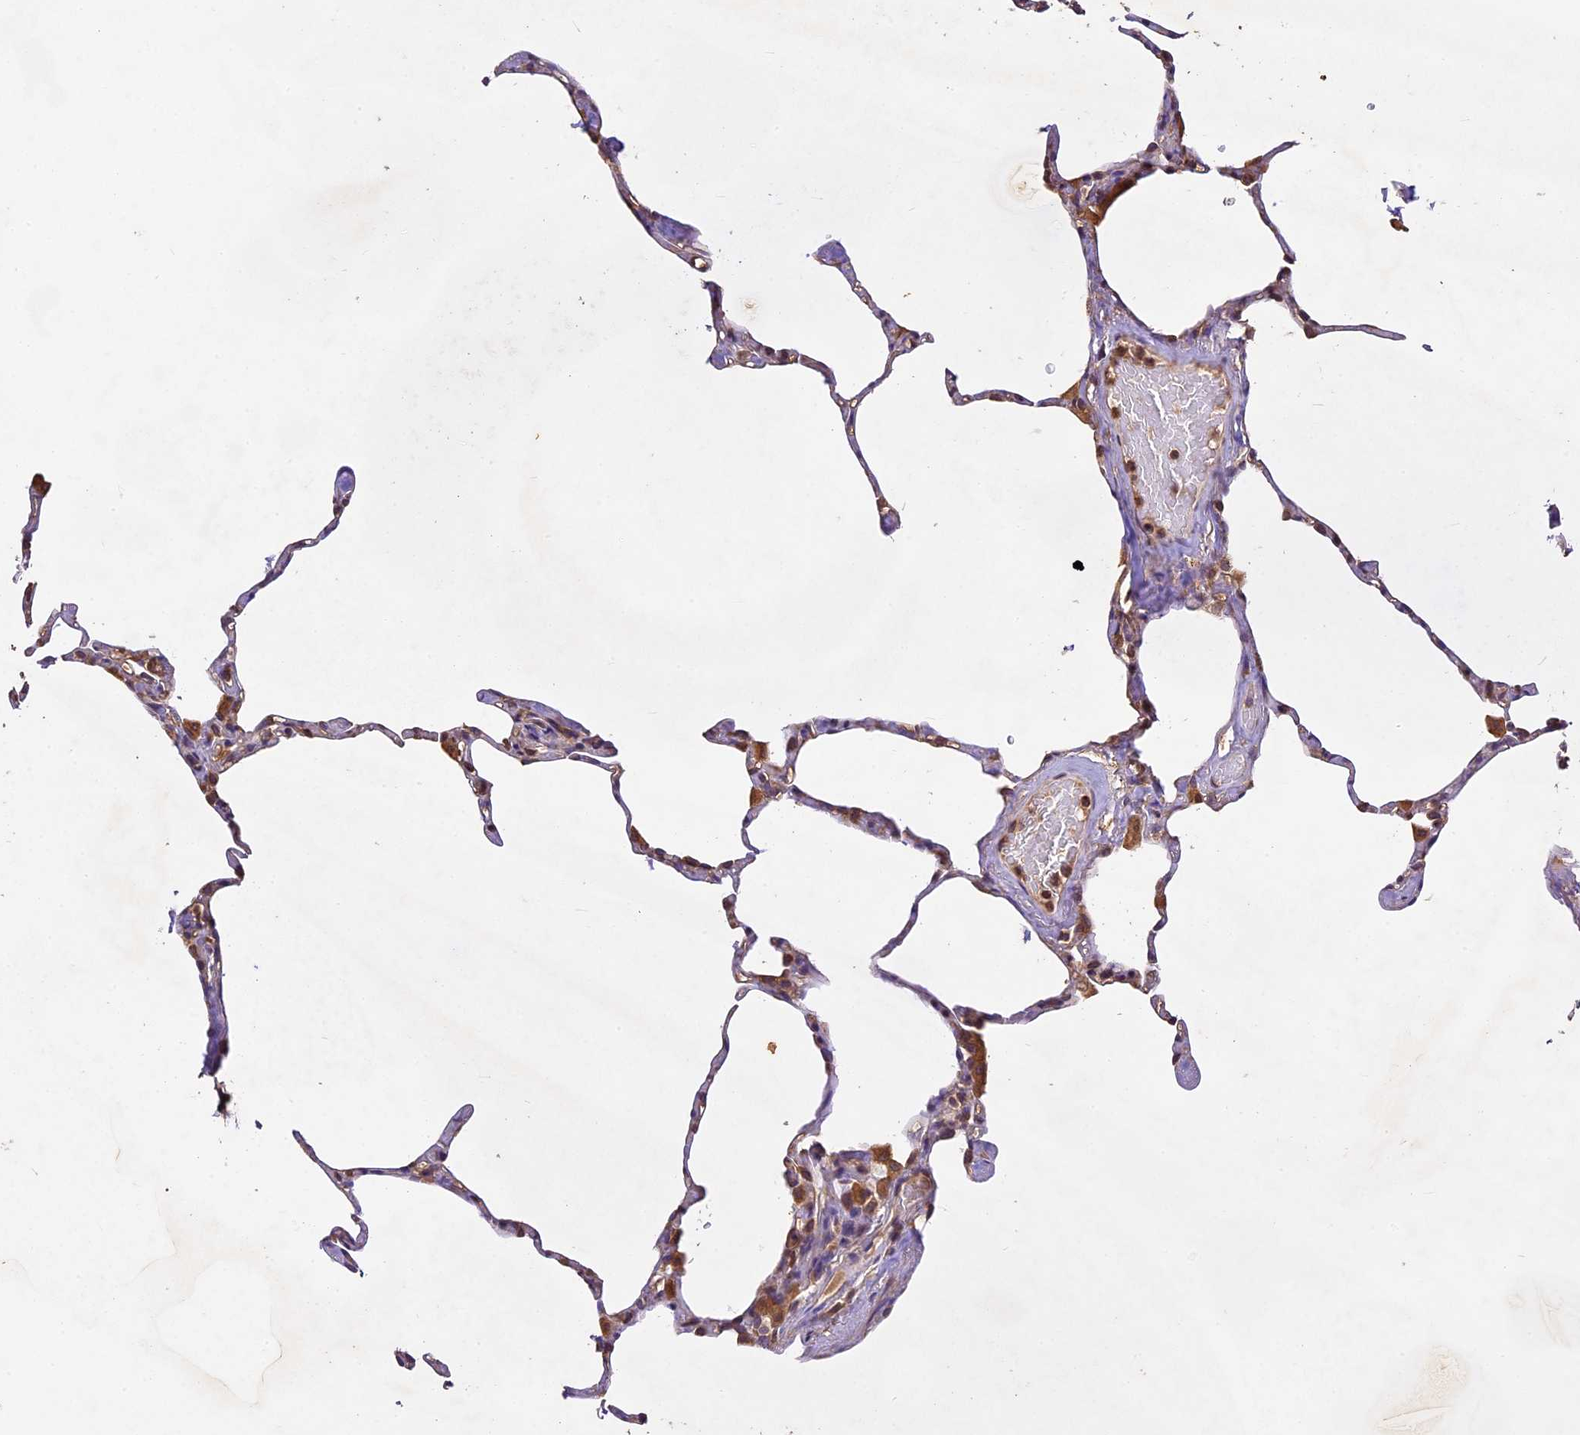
{"staining": {"intensity": "moderate", "quantity": "25%-75%", "location": "cytoplasmic/membranous"}, "tissue": "lung", "cell_type": "Alveolar cells", "image_type": "normal", "snomed": [{"axis": "morphology", "description": "Normal tissue, NOS"}, {"axis": "topography", "description": "Lung"}], "caption": "Immunohistochemical staining of benign lung reveals medium levels of moderate cytoplasmic/membranous staining in approximately 25%-75% of alveolar cells. (Brightfield microscopy of DAB IHC at high magnification).", "gene": "BRAP", "patient": {"sex": "male", "age": 65}}